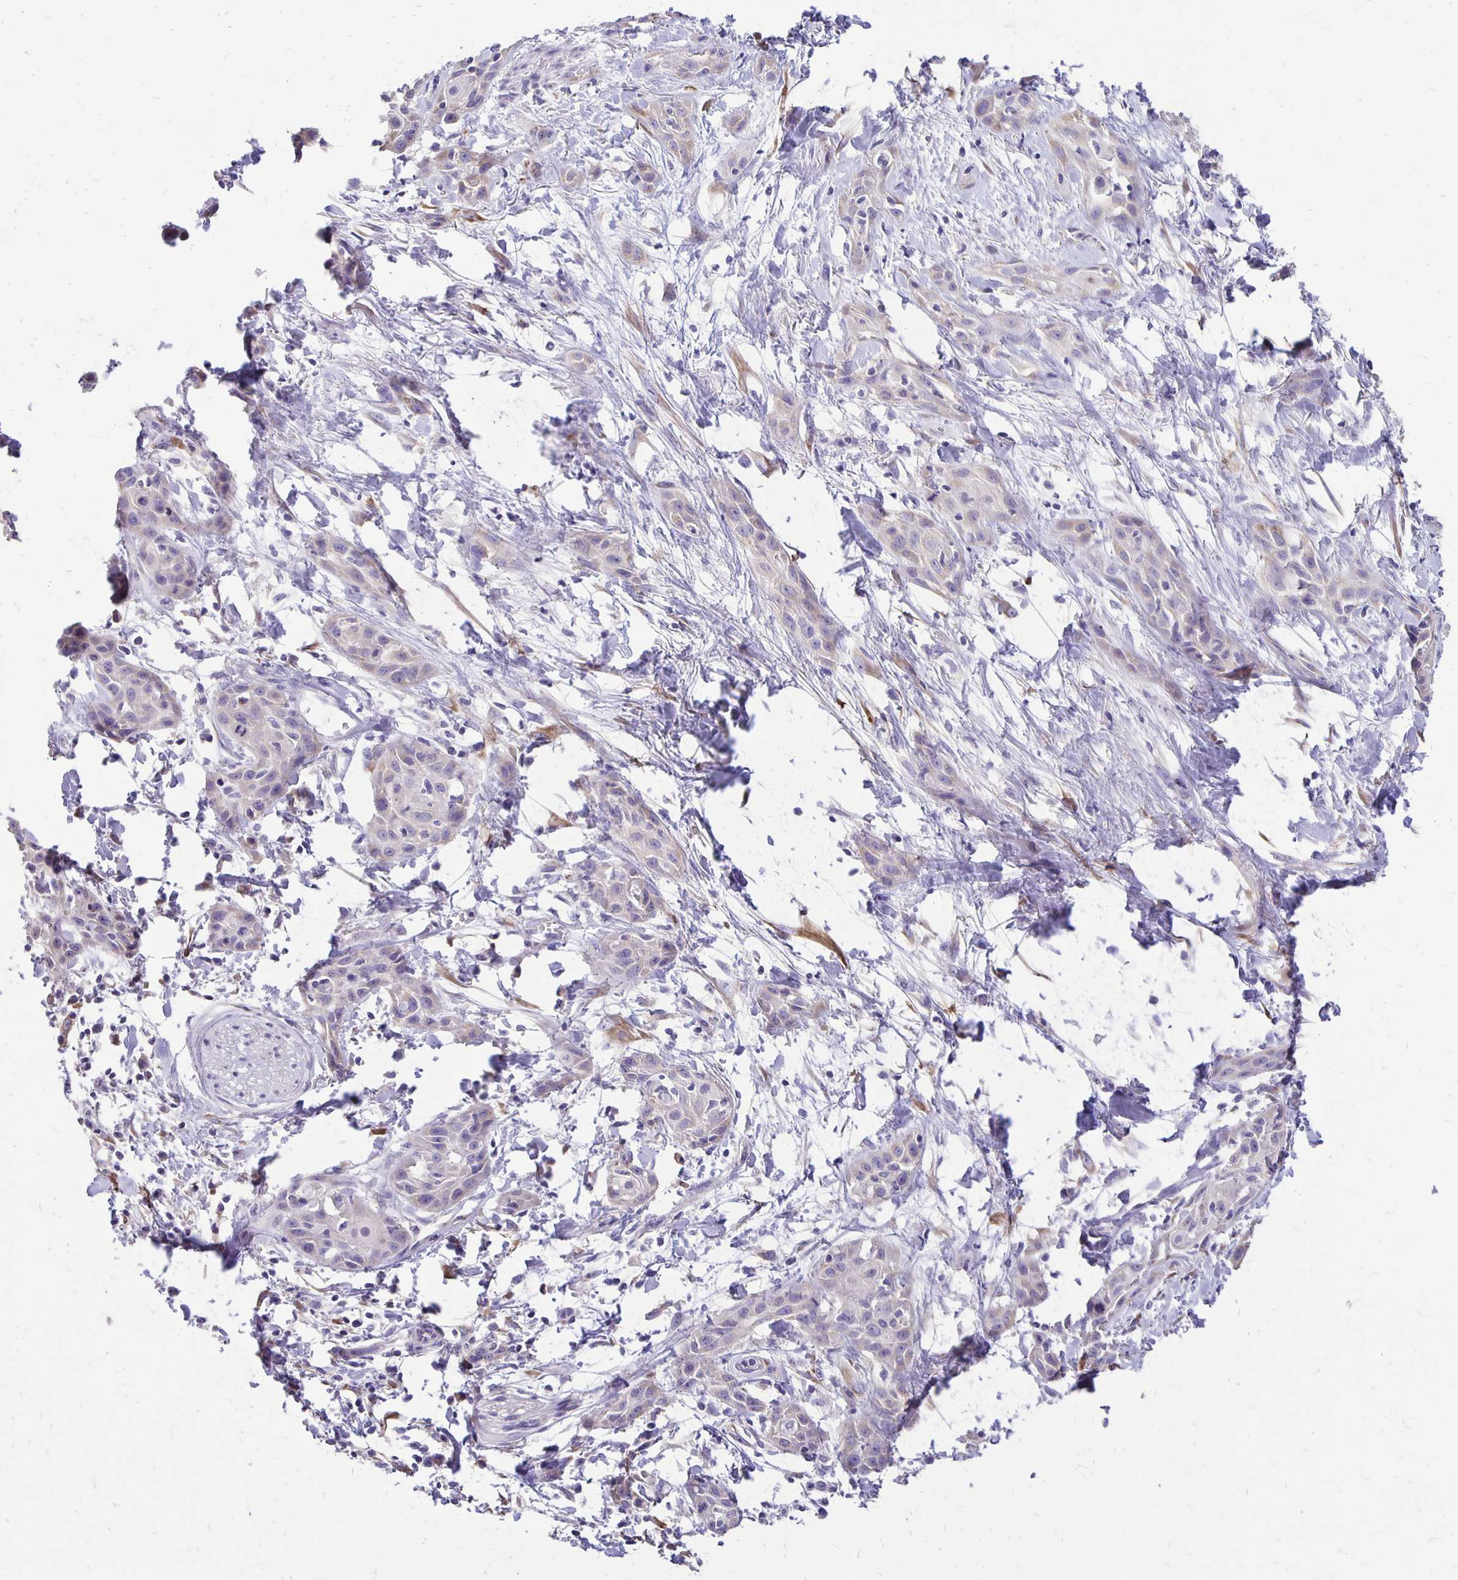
{"staining": {"intensity": "negative", "quantity": "none", "location": "none"}, "tissue": "skin cancer", "cell_type": "Tumor cells", "image_type": "cancer", "snomed": [{"axis": "morphology", "description": "Squamous cell carcinoma, NOS"}, {"axis": "topography", "description": "Skin"}, {"axis": "topography", "description": "Anal"}], "caption": "An IHC photomicrograph of skin cancer (squamous cell carcinoma) is shown. There is no staining in tumor cells of skin cancer (squamous cell carcinoma).", "gene": "ANKRD45", "patient": {"sex": "male", "age": 64}}